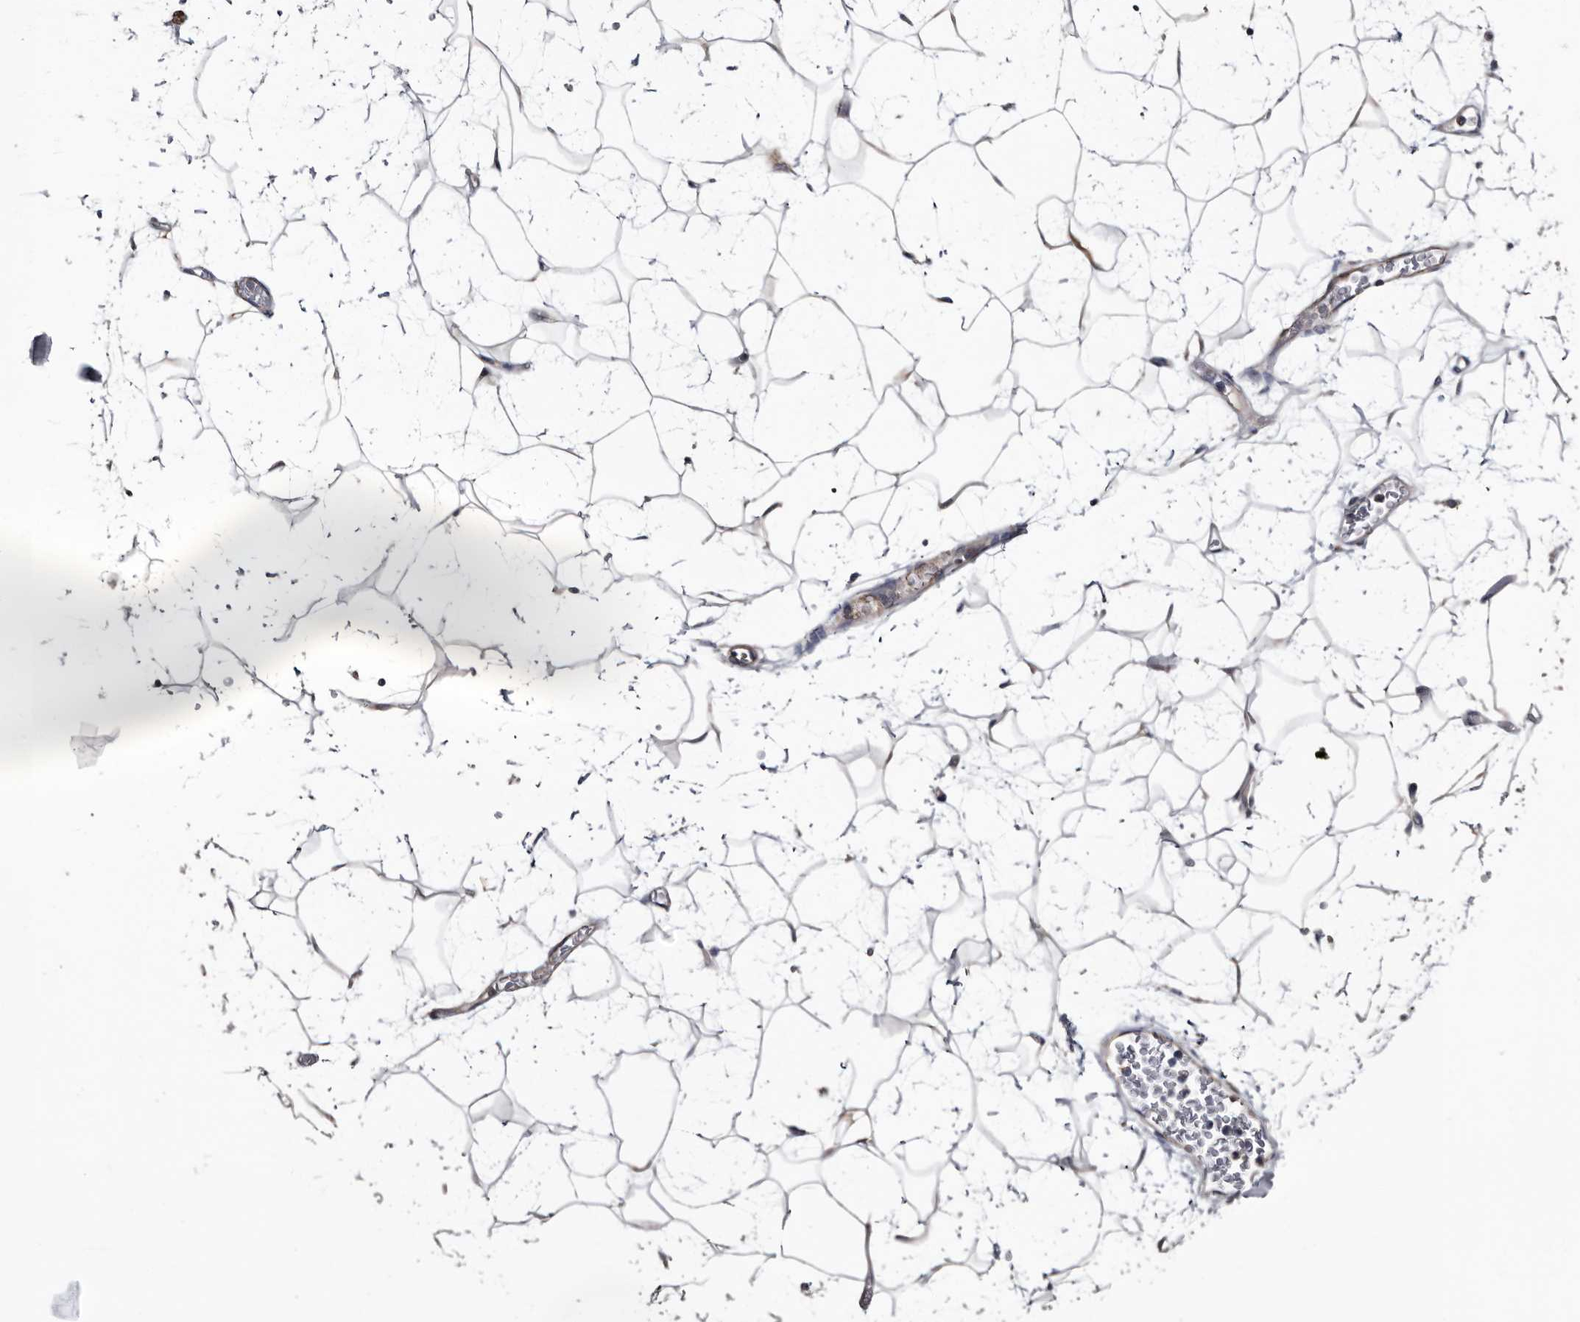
{"staining": {"intensity": "negative", "quantity": "none", "location": "none"}, "tissue": "adipose tissue", "cell_type": "Adipocytes", "image_type": "normal", "snomed": [{"axis": "morphology", "description": "Normal tissue, NOS"}, {"axis": "topography", "description": "Soft tissue"}], "caption": "DAB immunohistochemical staining of unremarkable human adipose tissue displays no significant staining in adipocytes. Nuclei are stained in blue.", "gene": "IARS1", "patient": {"sex": "male", "age": 72}}